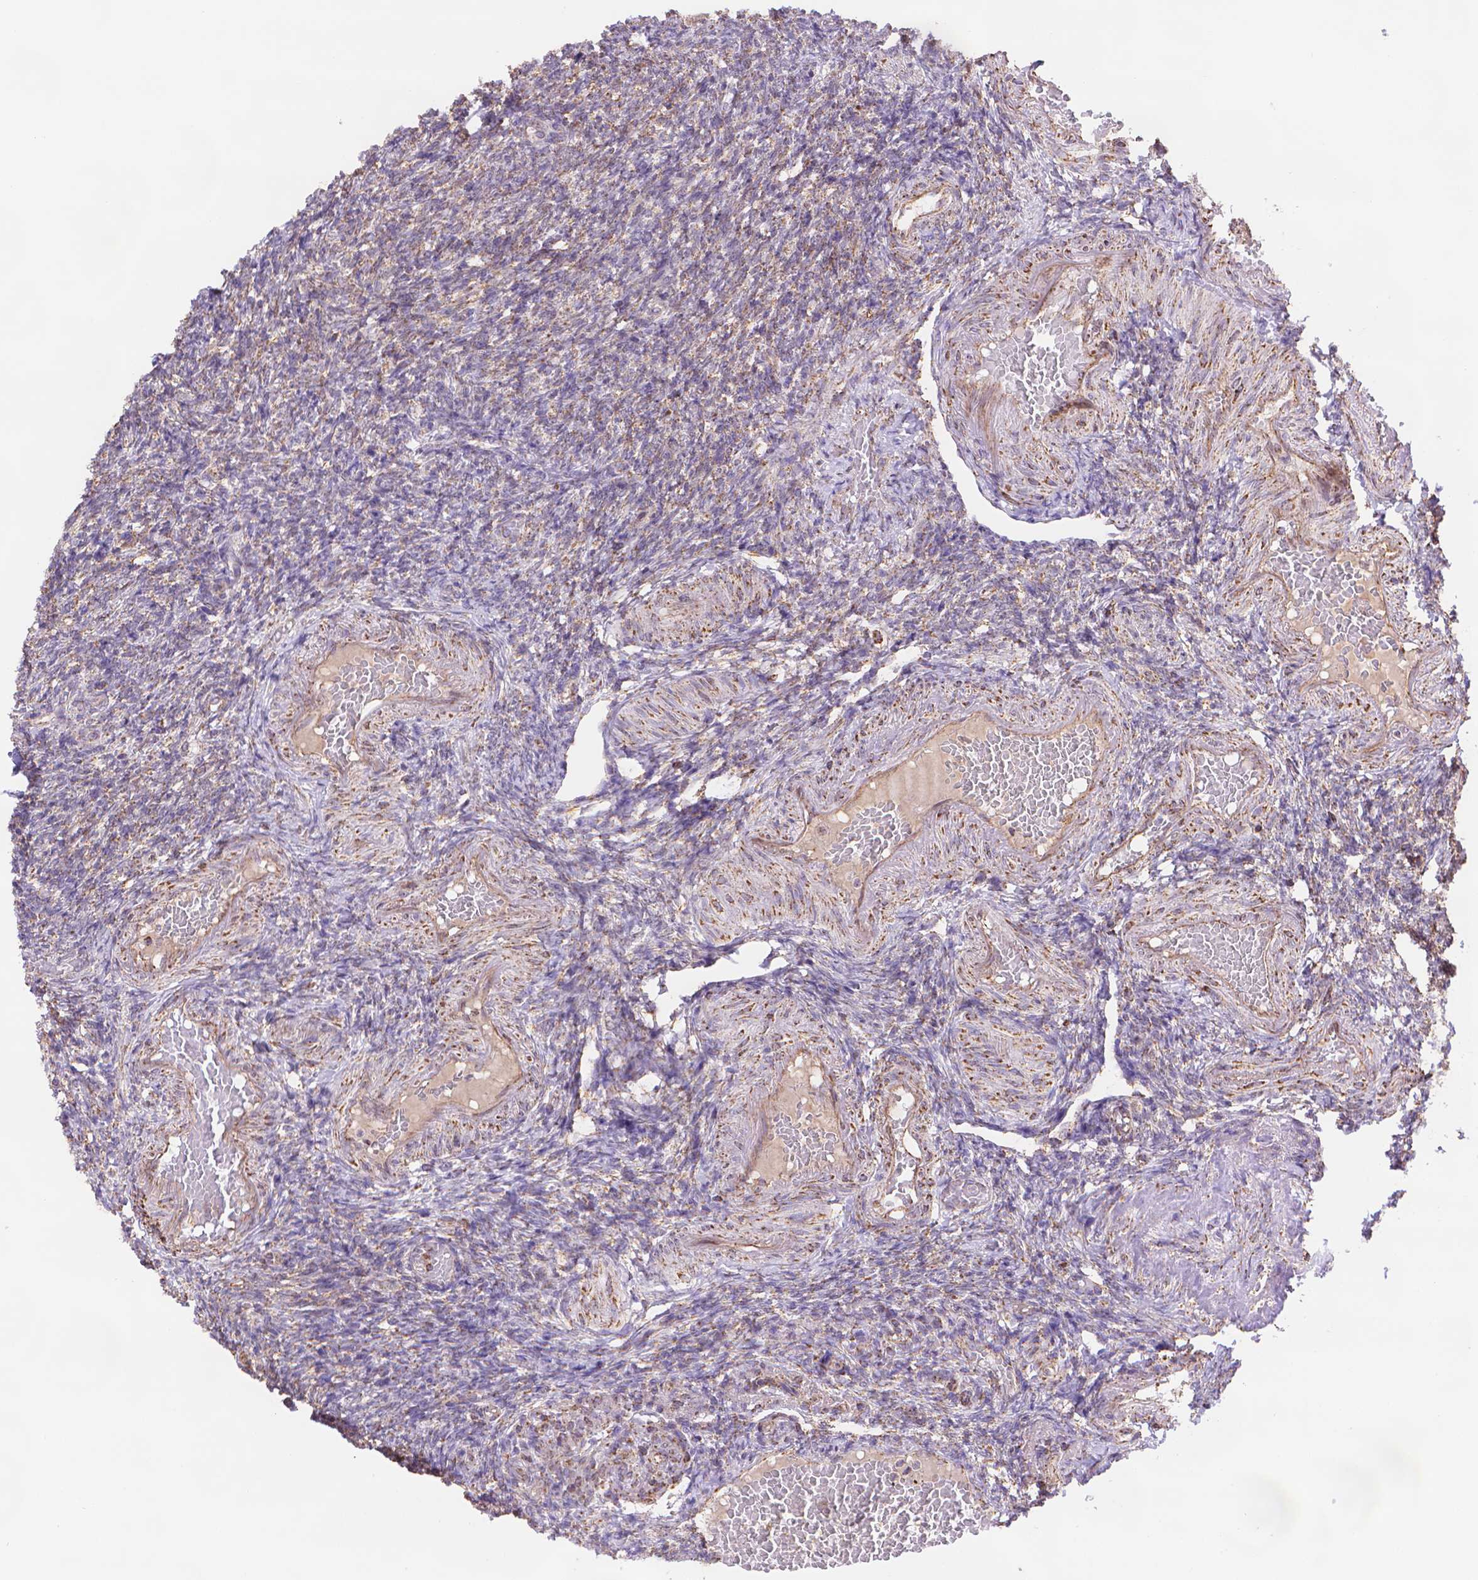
{"staining": {"intensity": "weak", "quantity": "<25%", "location": "cytoplasmic/membranous"}, "tissue": "ovary", "cell_type": "Ovarian stroma cells", "image_type": "normal", "snomed": [{"axis": "morphology", "description": "Normal tissue, NOS"}, {"axis": "topography", "description": "Ovary"}], "caption": "Immunohistochemistry (IHC) micrograph of normal ovary stained for a protein (brown), which exhibits no staining in ovarian stroma cells.", "gene": "CYYR1", "patient": {"sex": "female", "age": 39}}